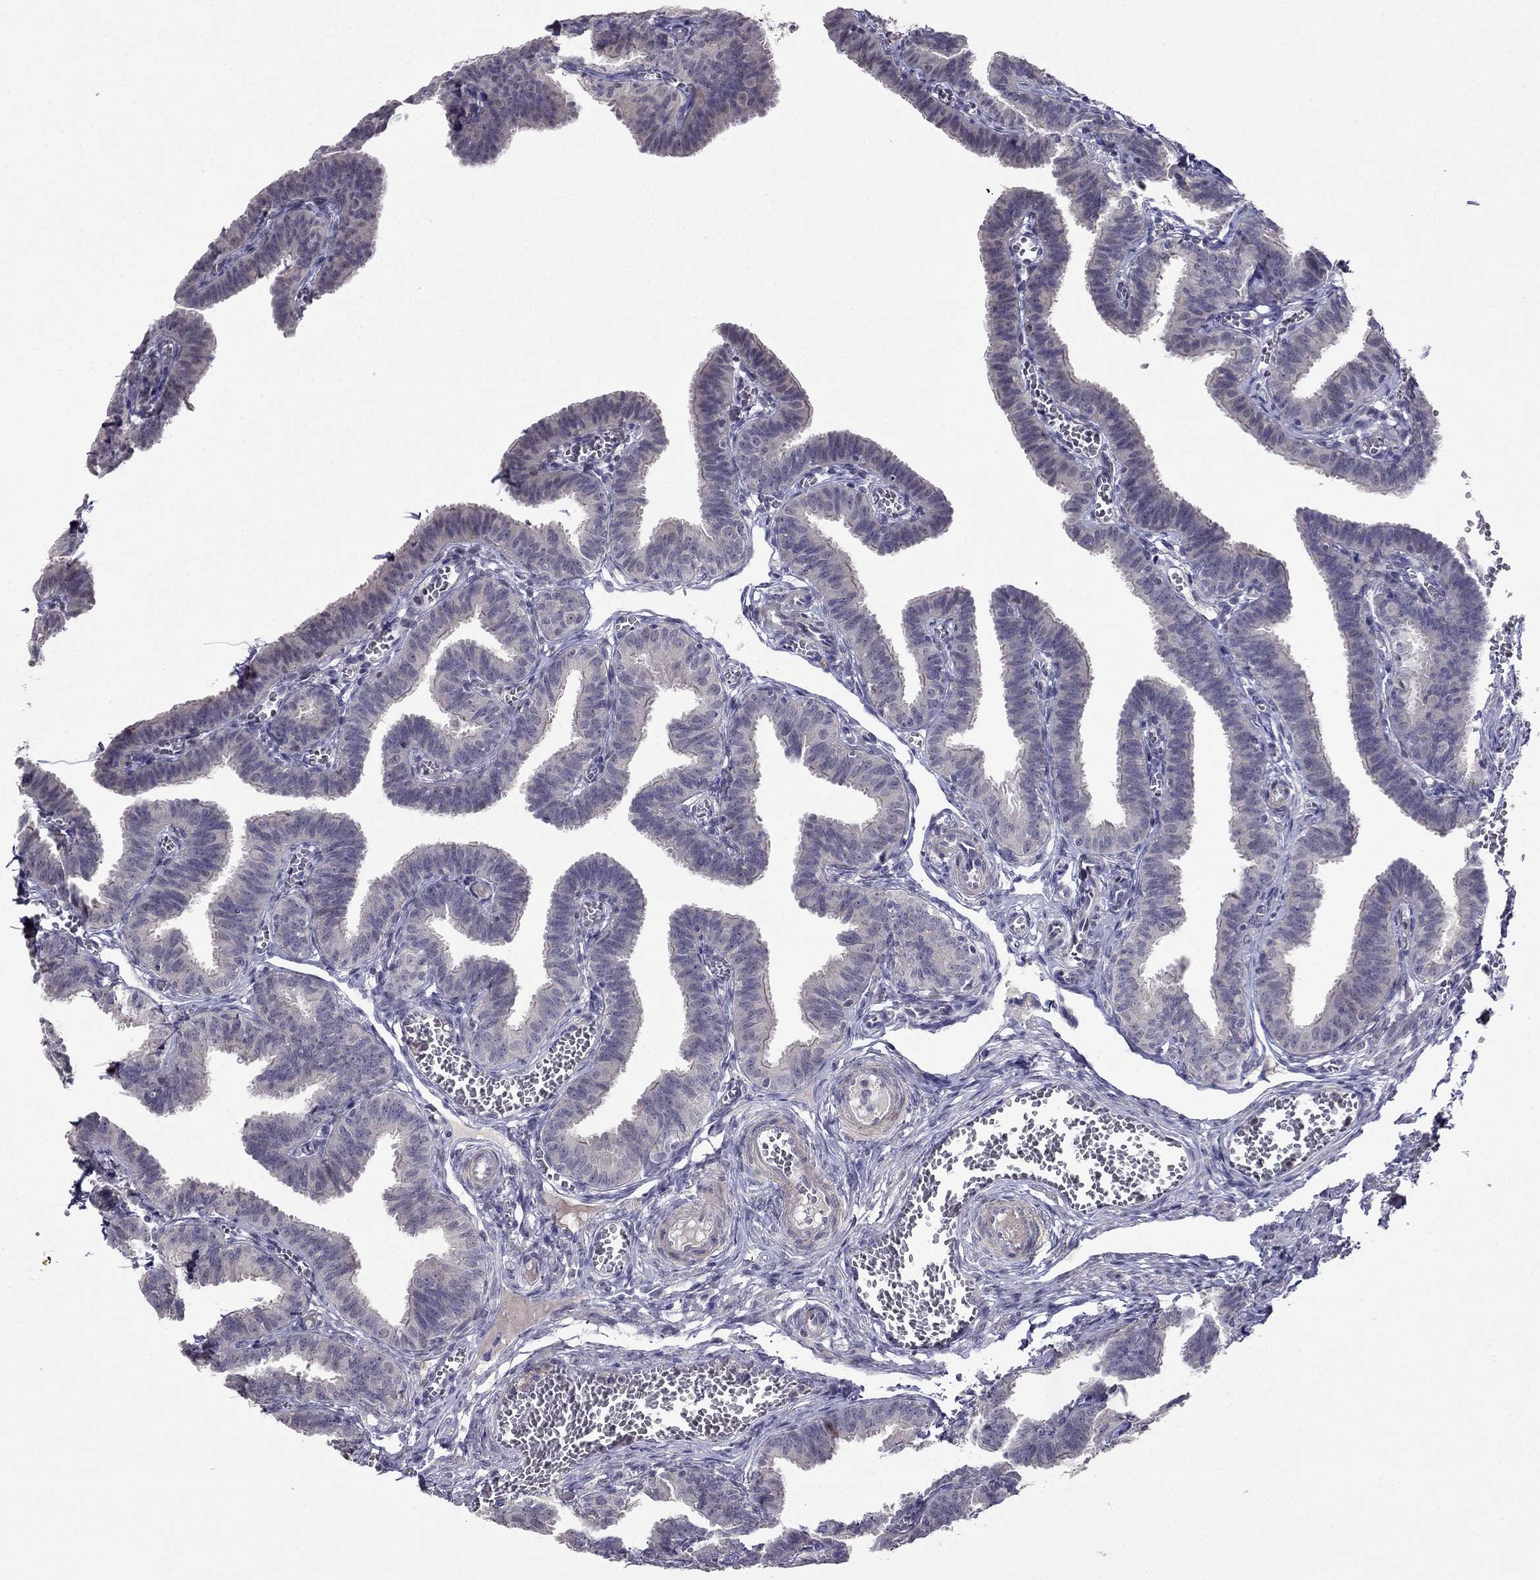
{"staining": {"intensity": "negative", "quantity": "none", "location": "none"}, "tissue": "fallopian tube", "cell_type": "Glandular cells", "image_type": "normal", "snomed": [{"axis": "morphology", "description": "Normal tissue, NOS"}, {"axis": "topography", "description": "Fallopian tube"}], "caption": "This histopathology image is of benign fallopian tube stained with immunohistochemistry to label a protein in brown with the nuclei are counter-stained blue. There is no positivity in glandular cells. (DAB (3,3'-diaminobenzidine) immunohistochemistry, high magnification).", "gene": "LRRC39", "patient": {"sex": "female", "age": 25}}